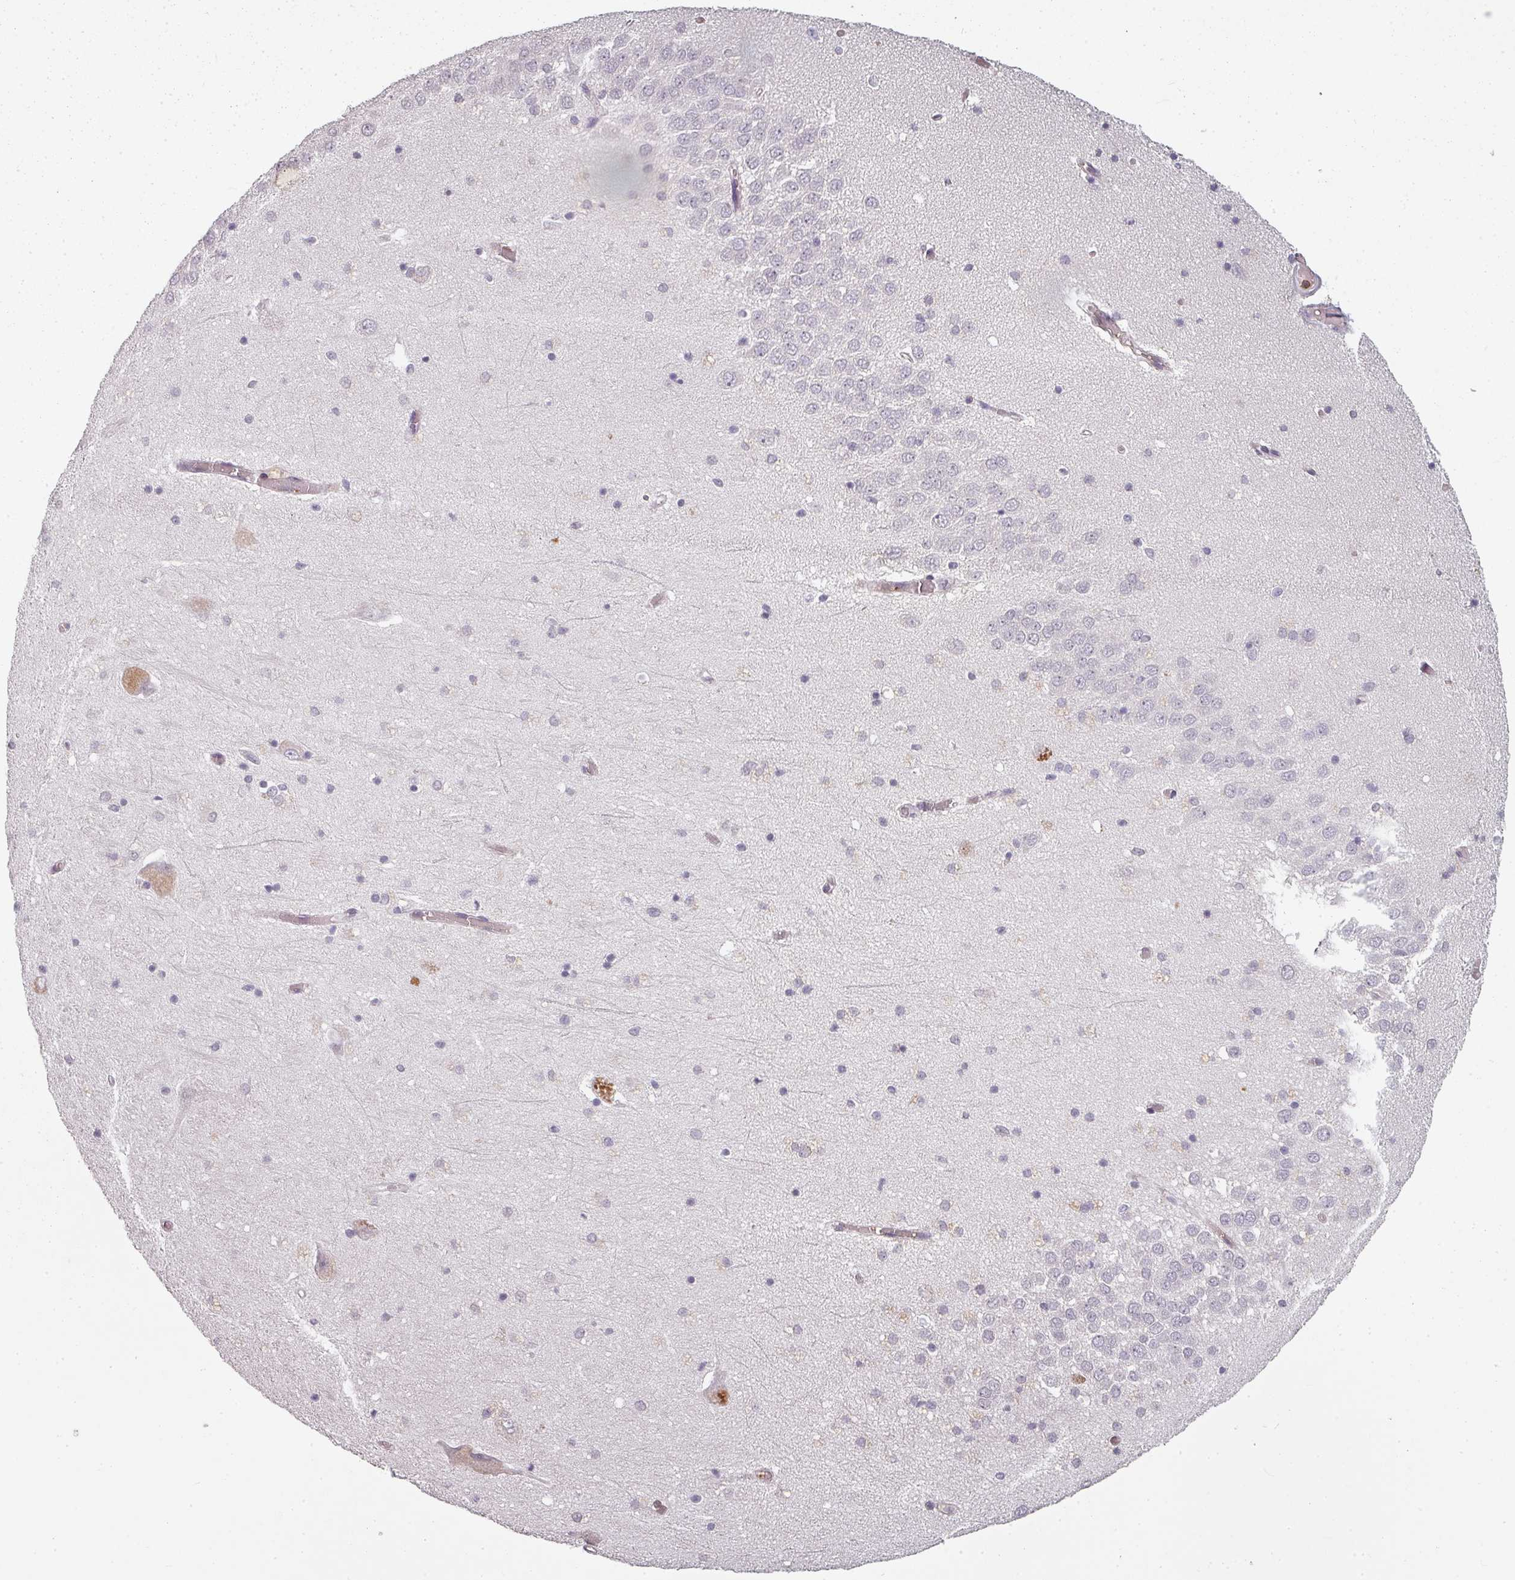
{"staining": {"intensity": "negative", "quantity": "none", "location": "none"}, "tissue": "hippocampus", "cell_type": "Glial cells", "image_type": "normal", "snomed": [{"axis": "morphology", "description": "Normal tissue, NOS"}, {"axis": "topography", "description": "Hippocampus"}], "caption": "The immunohistochemistry image has no significant positivity in glial cells of hippocampus. (Brightfield microscopy of DAB IHC at high magnification).", "gene": "CLIC1", "patient": {"sex": "male", "age": 70}}